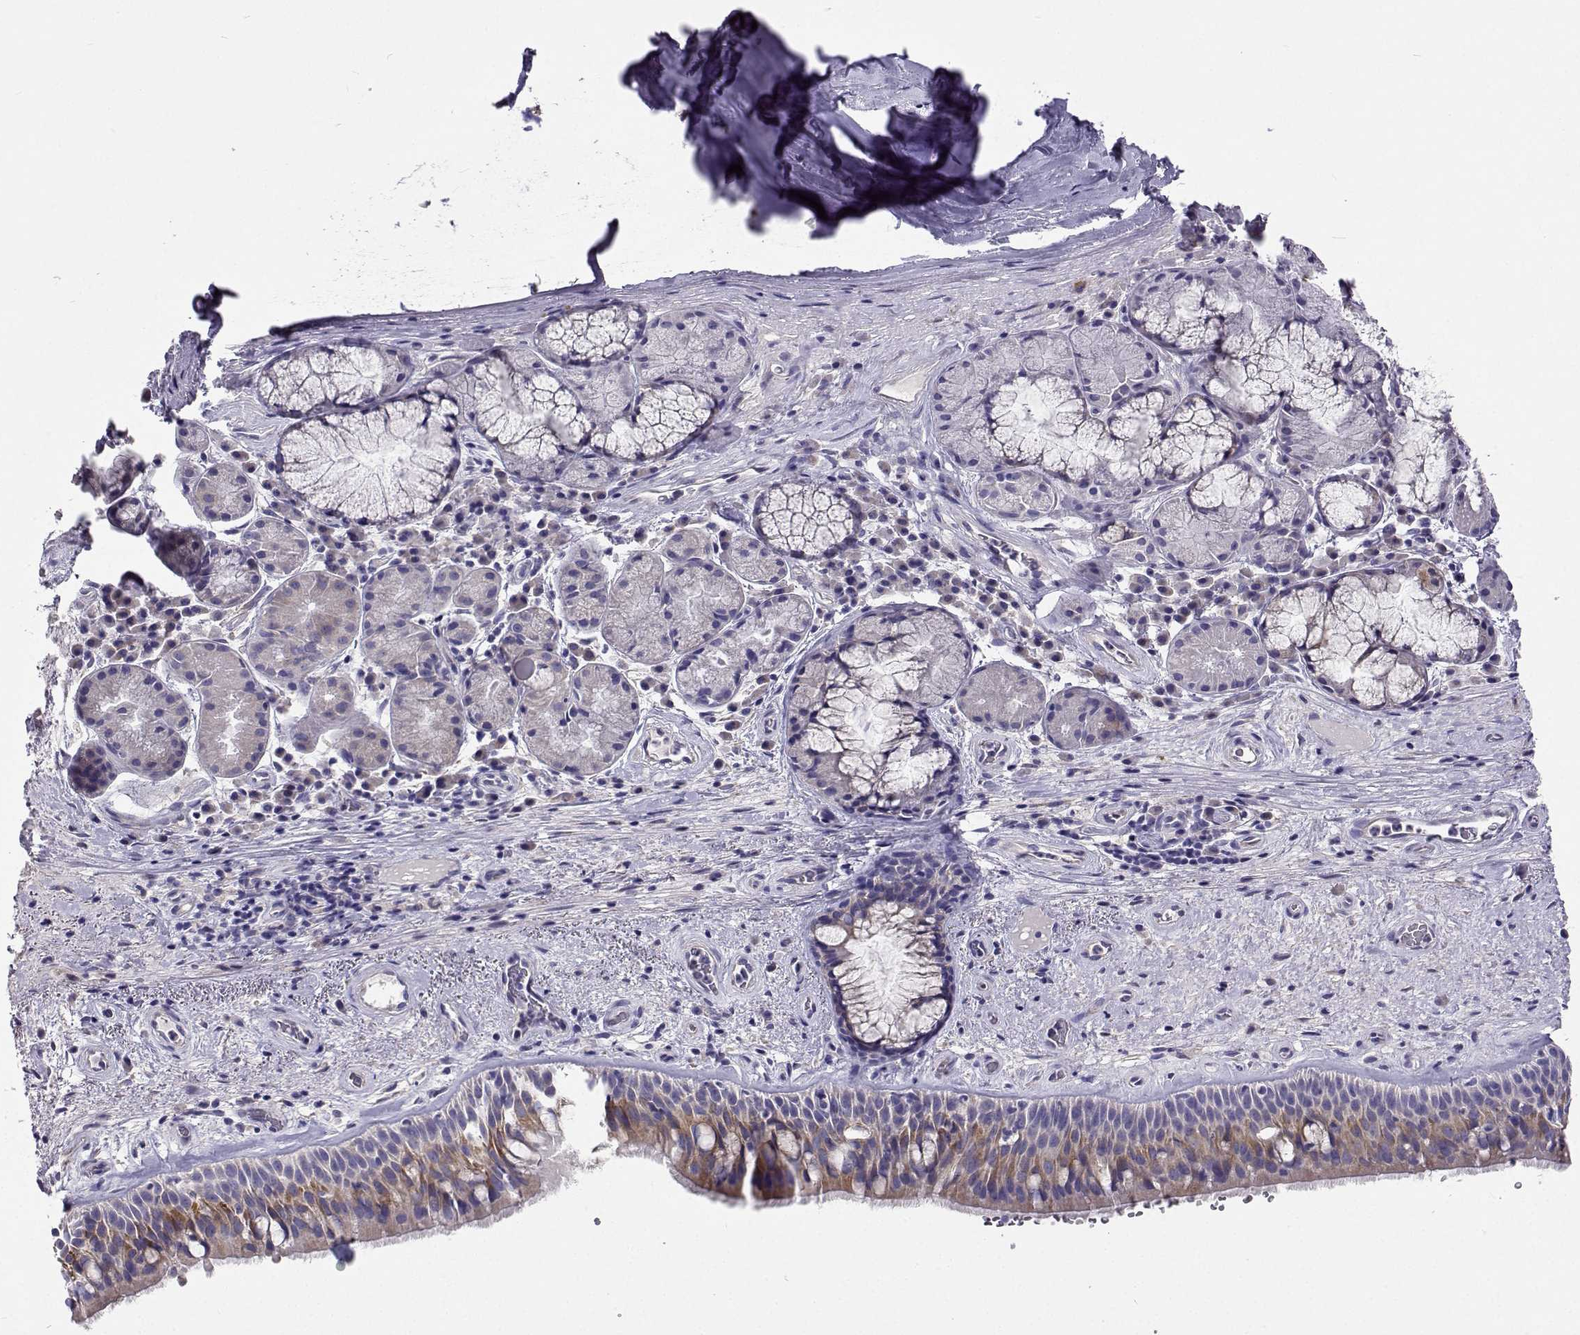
{"staining": {"intensity": "moderate", "quantity": "25%-75%", "location": "cytoplasmic/membranous"}, "tissue": "bronchus", "cell_type": "Respiratory epithelial cells", "image_type": "normal", "snomed": [{"axis": "morphology", "description": "Normal tissue, NOS"}, {"axis": "topography", "description": "Bronchus"}], "caption": "The histopathology image reveals staining of normal bronchus, revealing moderate cytoplasmic/membranous protein staining (brown color) within respiratory epithelial cells. Using DAB (brown) and hematoxylin (blue) stains, captured at high magnification using brightfield microscopy.", "gene": "LHFPL7", "patient": {"sex": "male", "age": 48}}